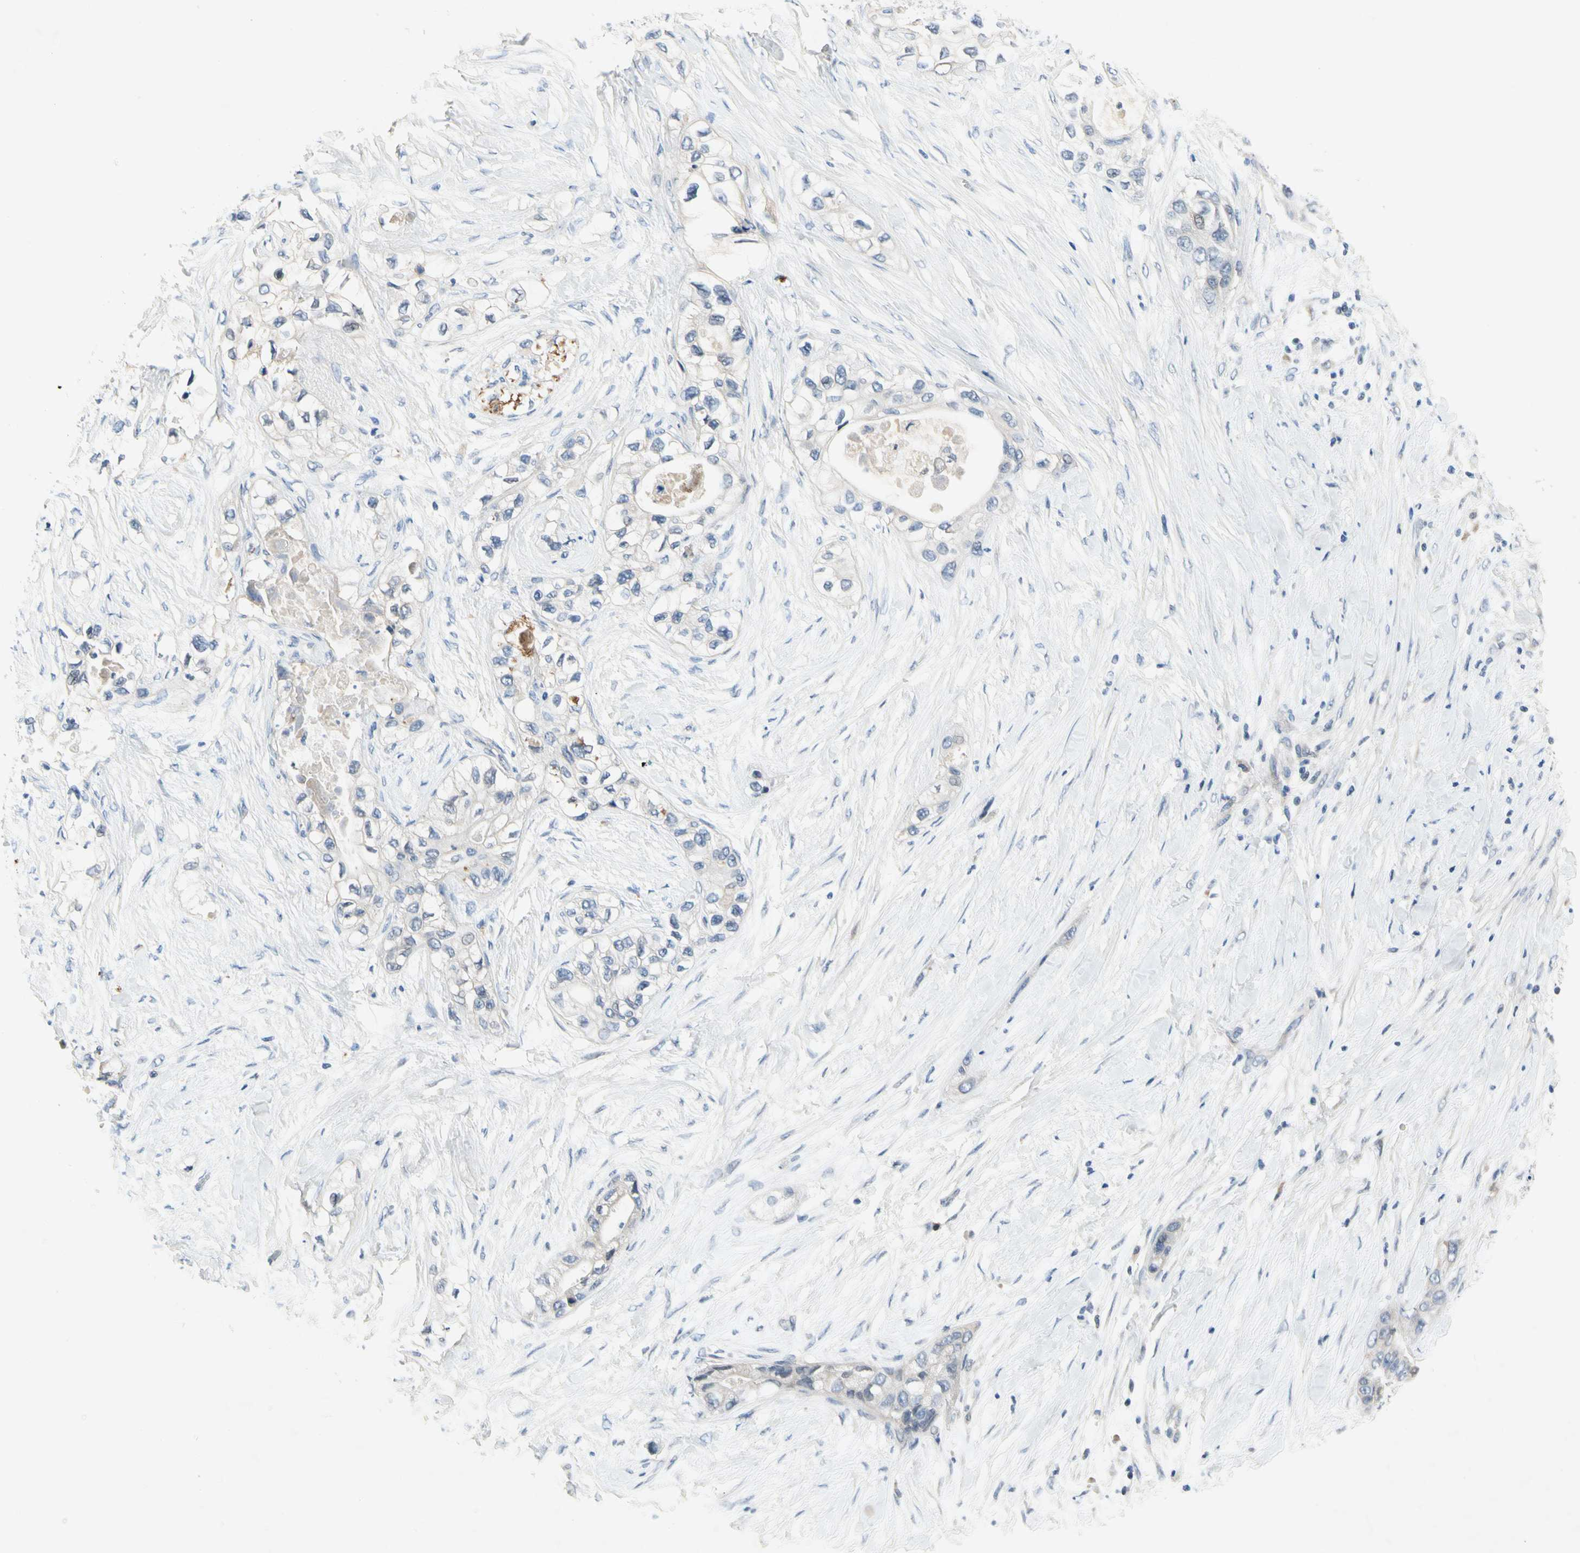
{"staining": {"intensity": "negative", "quantity": "none", "location": "none"}, "tissue": "pancreatic cancer", "cell_type": "Tumor cells", "image_type": "cancer", "snomed": [{"axis": "morphology", "description": "Adenocarcinoma, NOS"}, {"axis": "topography", "description": "Pancreas"}], "caption": "This is a micrograph of IHC staining of adenocarcinoma (pancreatic), which shows no expression in tumor cells.", "gene": "GAS6", "patient": {"sex": "female", "age": 70}}